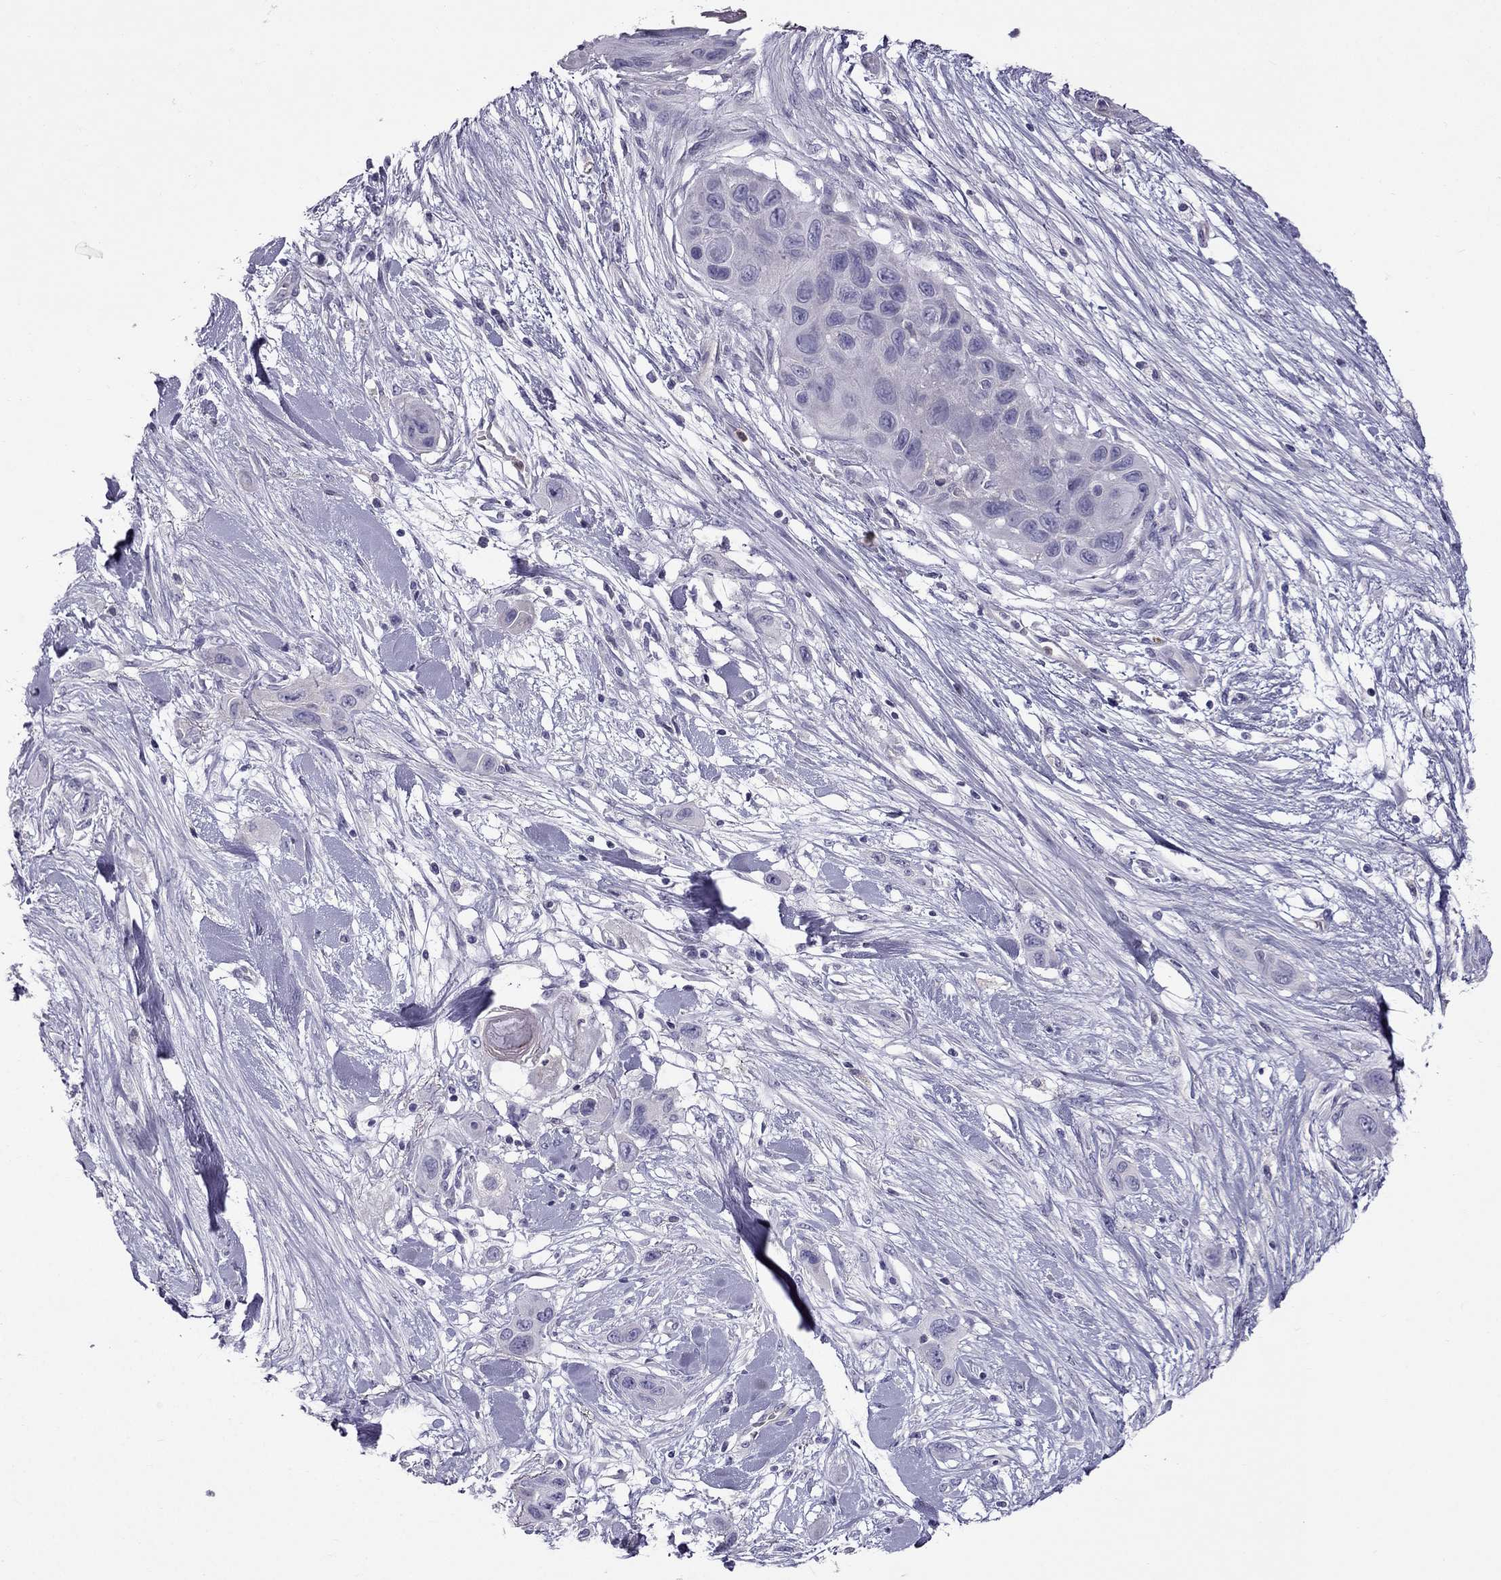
{"staining": {"intensity": "negative", "quantity": "none", "location": "none"}, "tissue": "skin cancer", "cell_type": "Tumor cells", "image_type": "cancer", "snomed": [{"axis": "morphology", "description": "Squamous cell carcinoma, NOS"}, {"axis": "topography", "description": "Skin"}], "caption": "The histopathology image demonstrates no staining of tumor cells in skin squamous cell carcinoma.", "gene": "STOML3", "patient": {"sex": "male", "age": 79}}